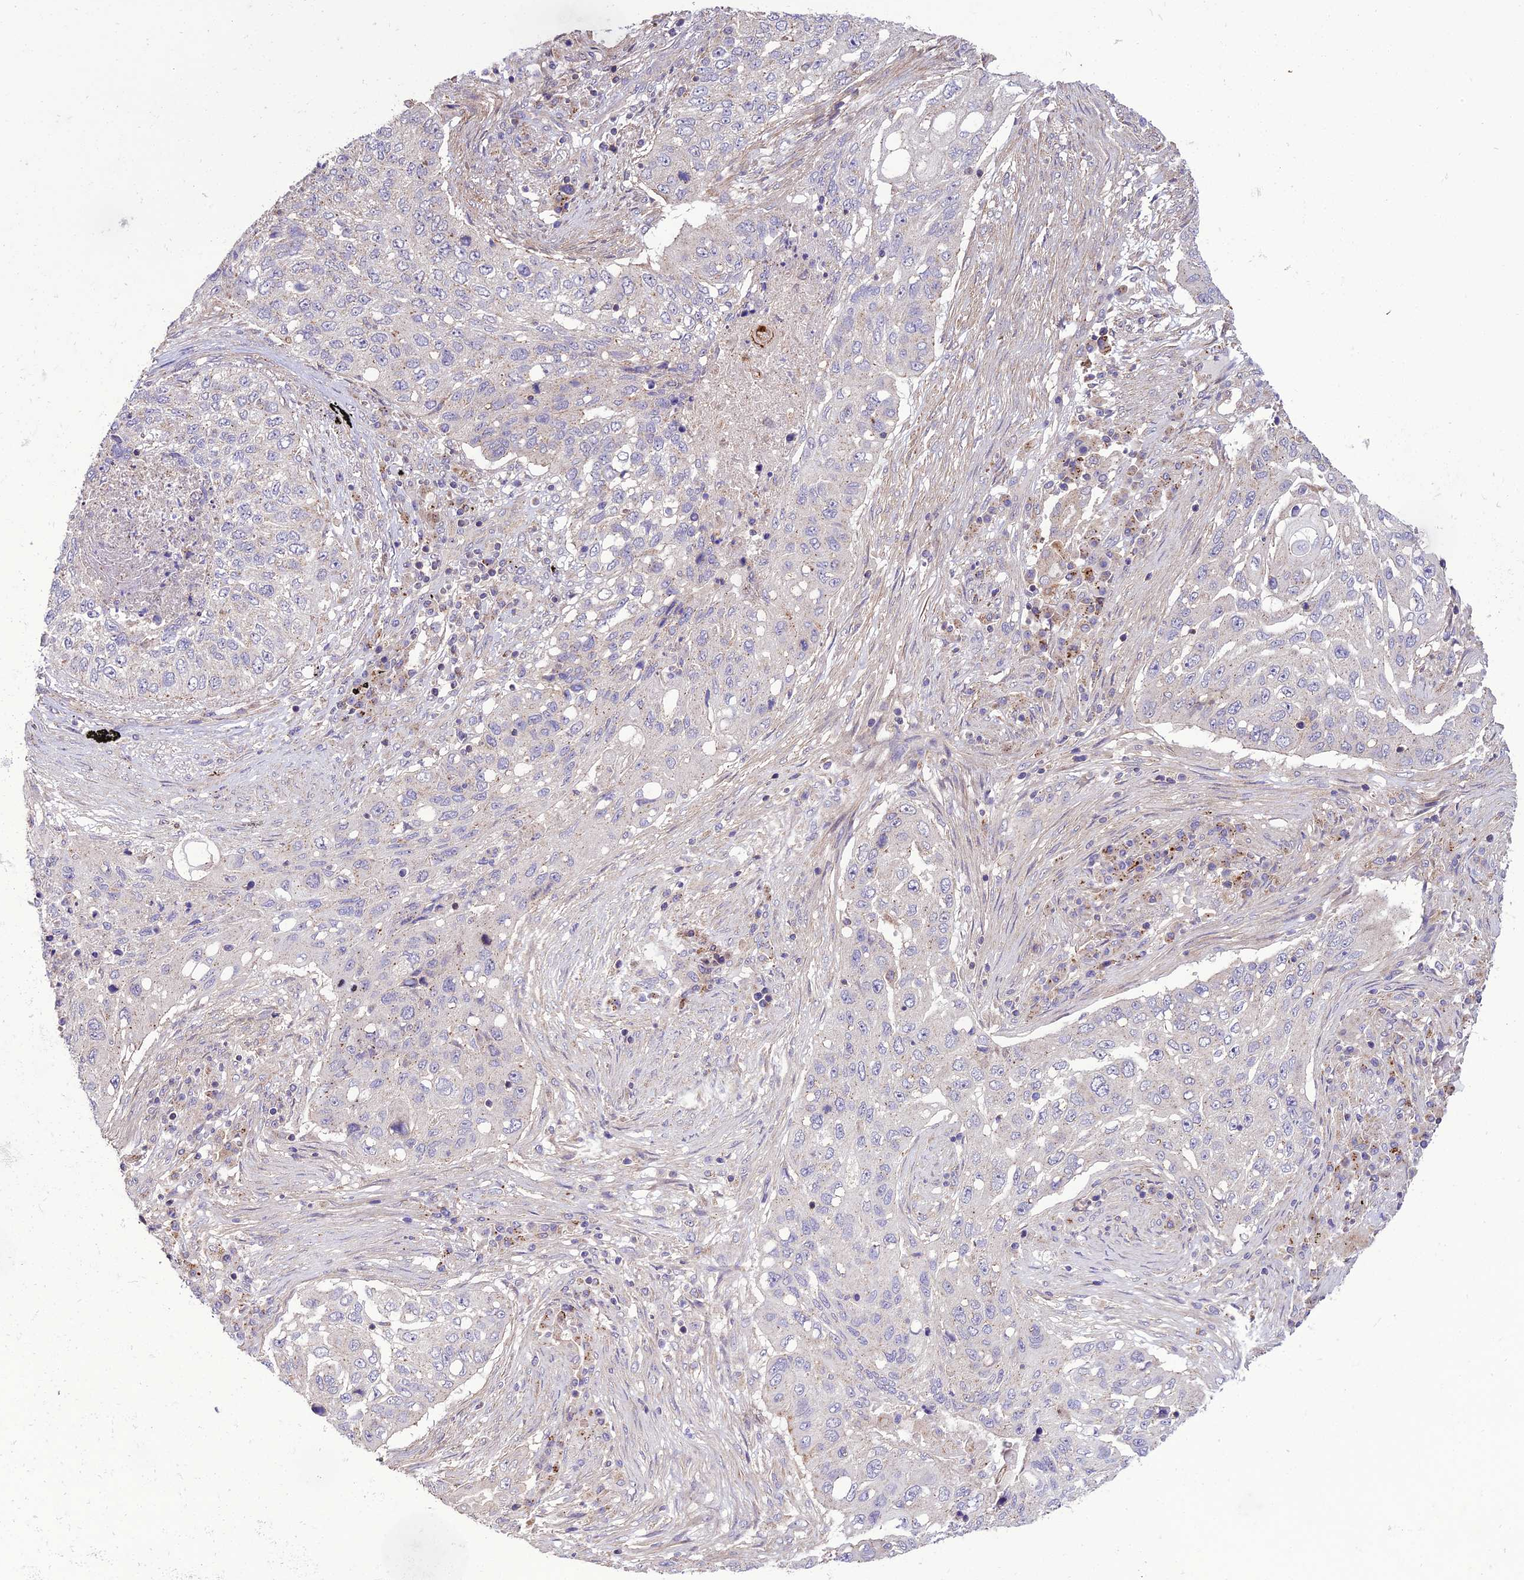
{"staining": {"intensity": "negative", "quantity": "none", "location": "none"}, "tissue": "lung cancer", "cell_type": "Tumor cells", "image_type": "cancer", "snomed": [{"axis": "morphology", "description": "Squamous cell carcinoma, NOS"}, {"axis": "topography", "description": "Lung"}], "caption": "The IHC micrograph has no significant positivity in tumor cells of lung cancer (squamous cell carcinoma) tissue.", "gene": "PPIL3", "patient": {"sex": "female", "age": 63}}